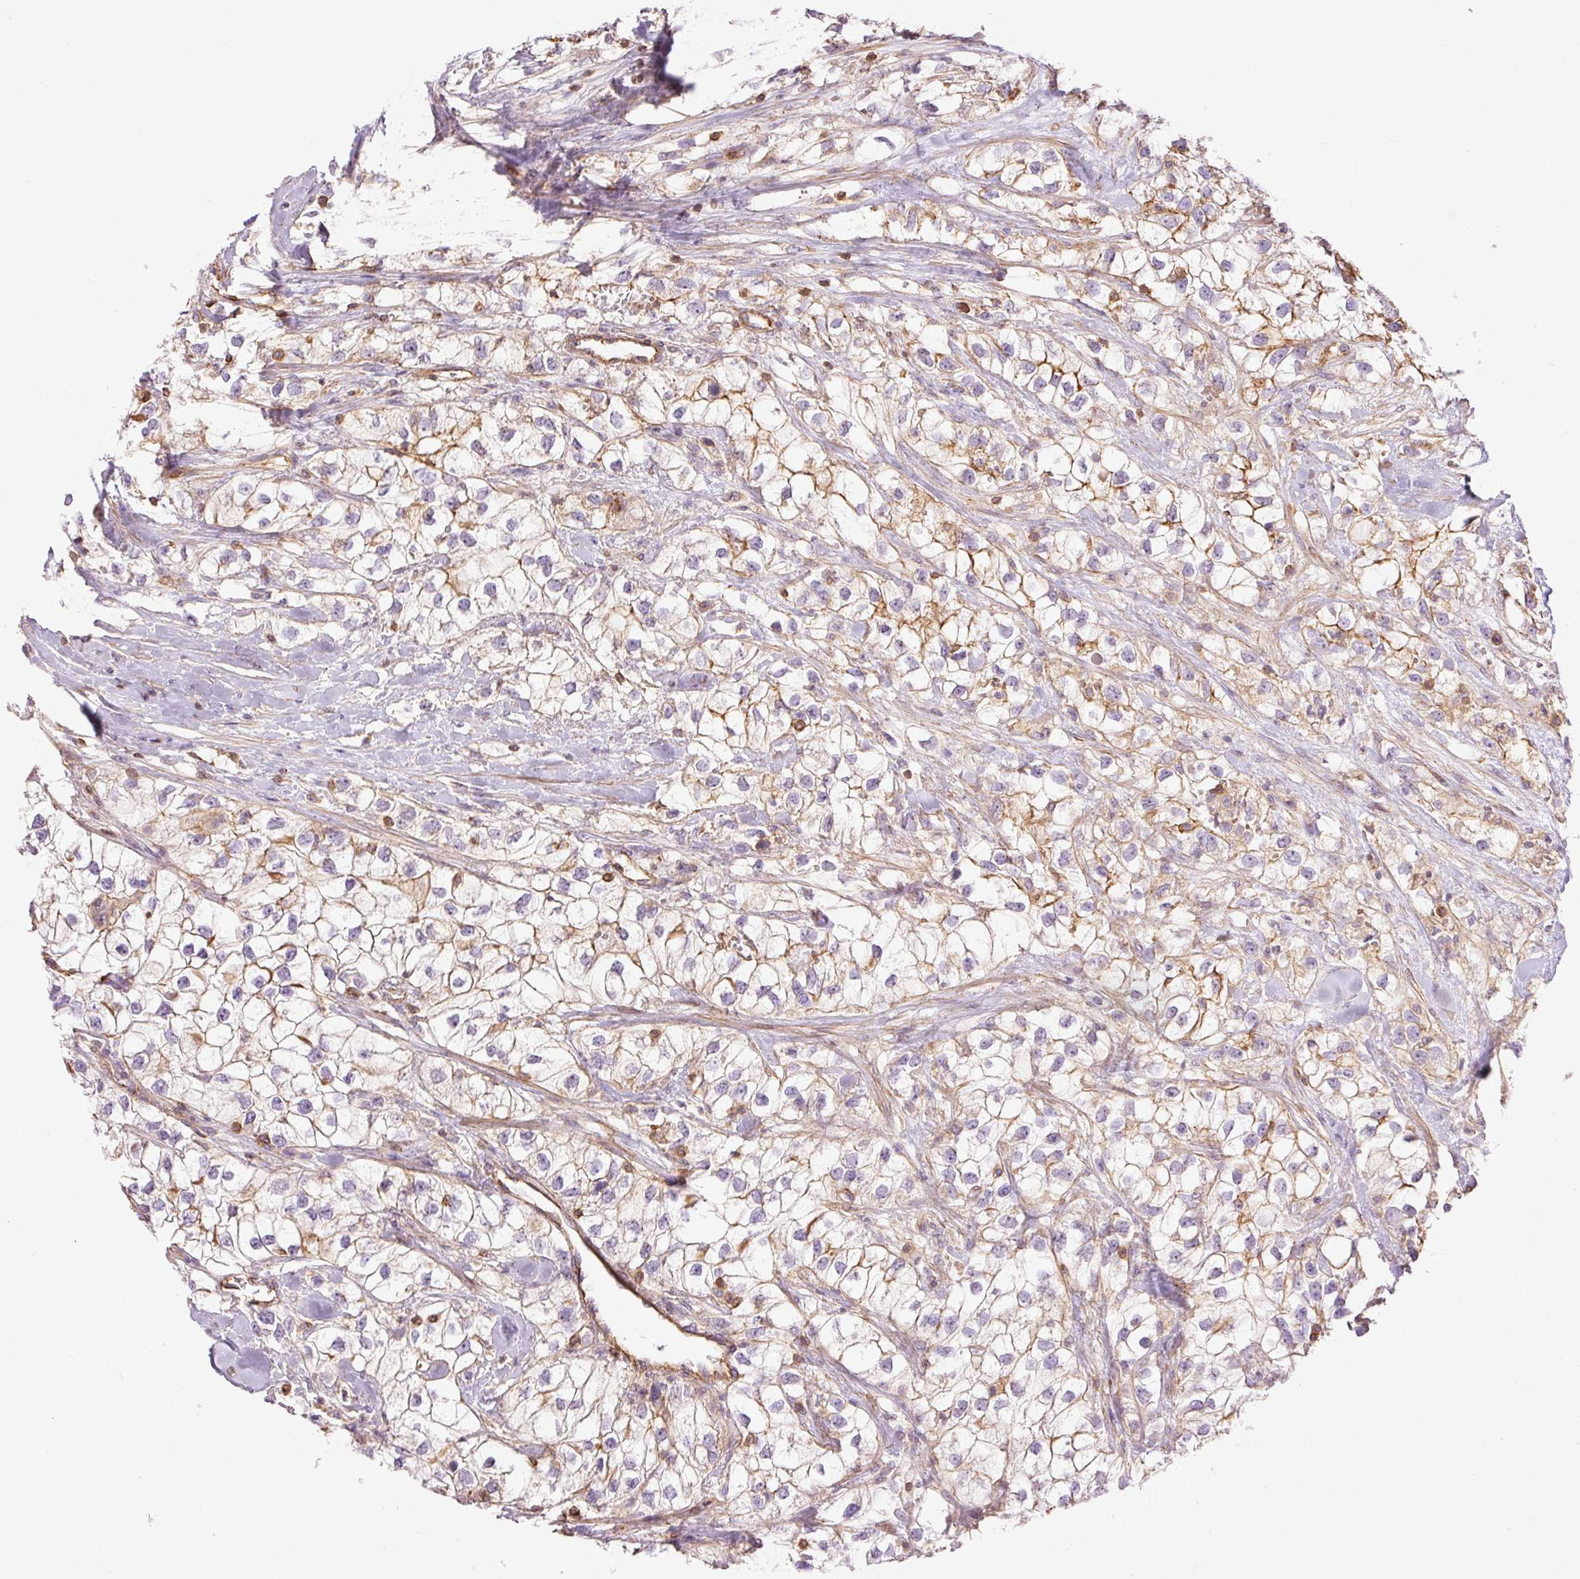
{"staining": {"intensity": "moderate", "quantity": "25%-75%", "location": "cytoplasmic/membranous"}, "tissue": "renal cancer", "cell_type": "Tumor cells", "image_type": "cancer", "snomed": [{"axis": "morphology", "description": "Adenocarcinoma, NOS"}, {"axis": "topography", "description": "Kidney"}], "caption": "Approximately 25%-75% of tumor cells in adenocarcinoma (renal) reveal moderate cytoplasmic/membranous protein expression as visualized by brown immunohistochemical staining.", "gene": "PPP1R1B", "patient": {"sex": "male", "age": 59}}